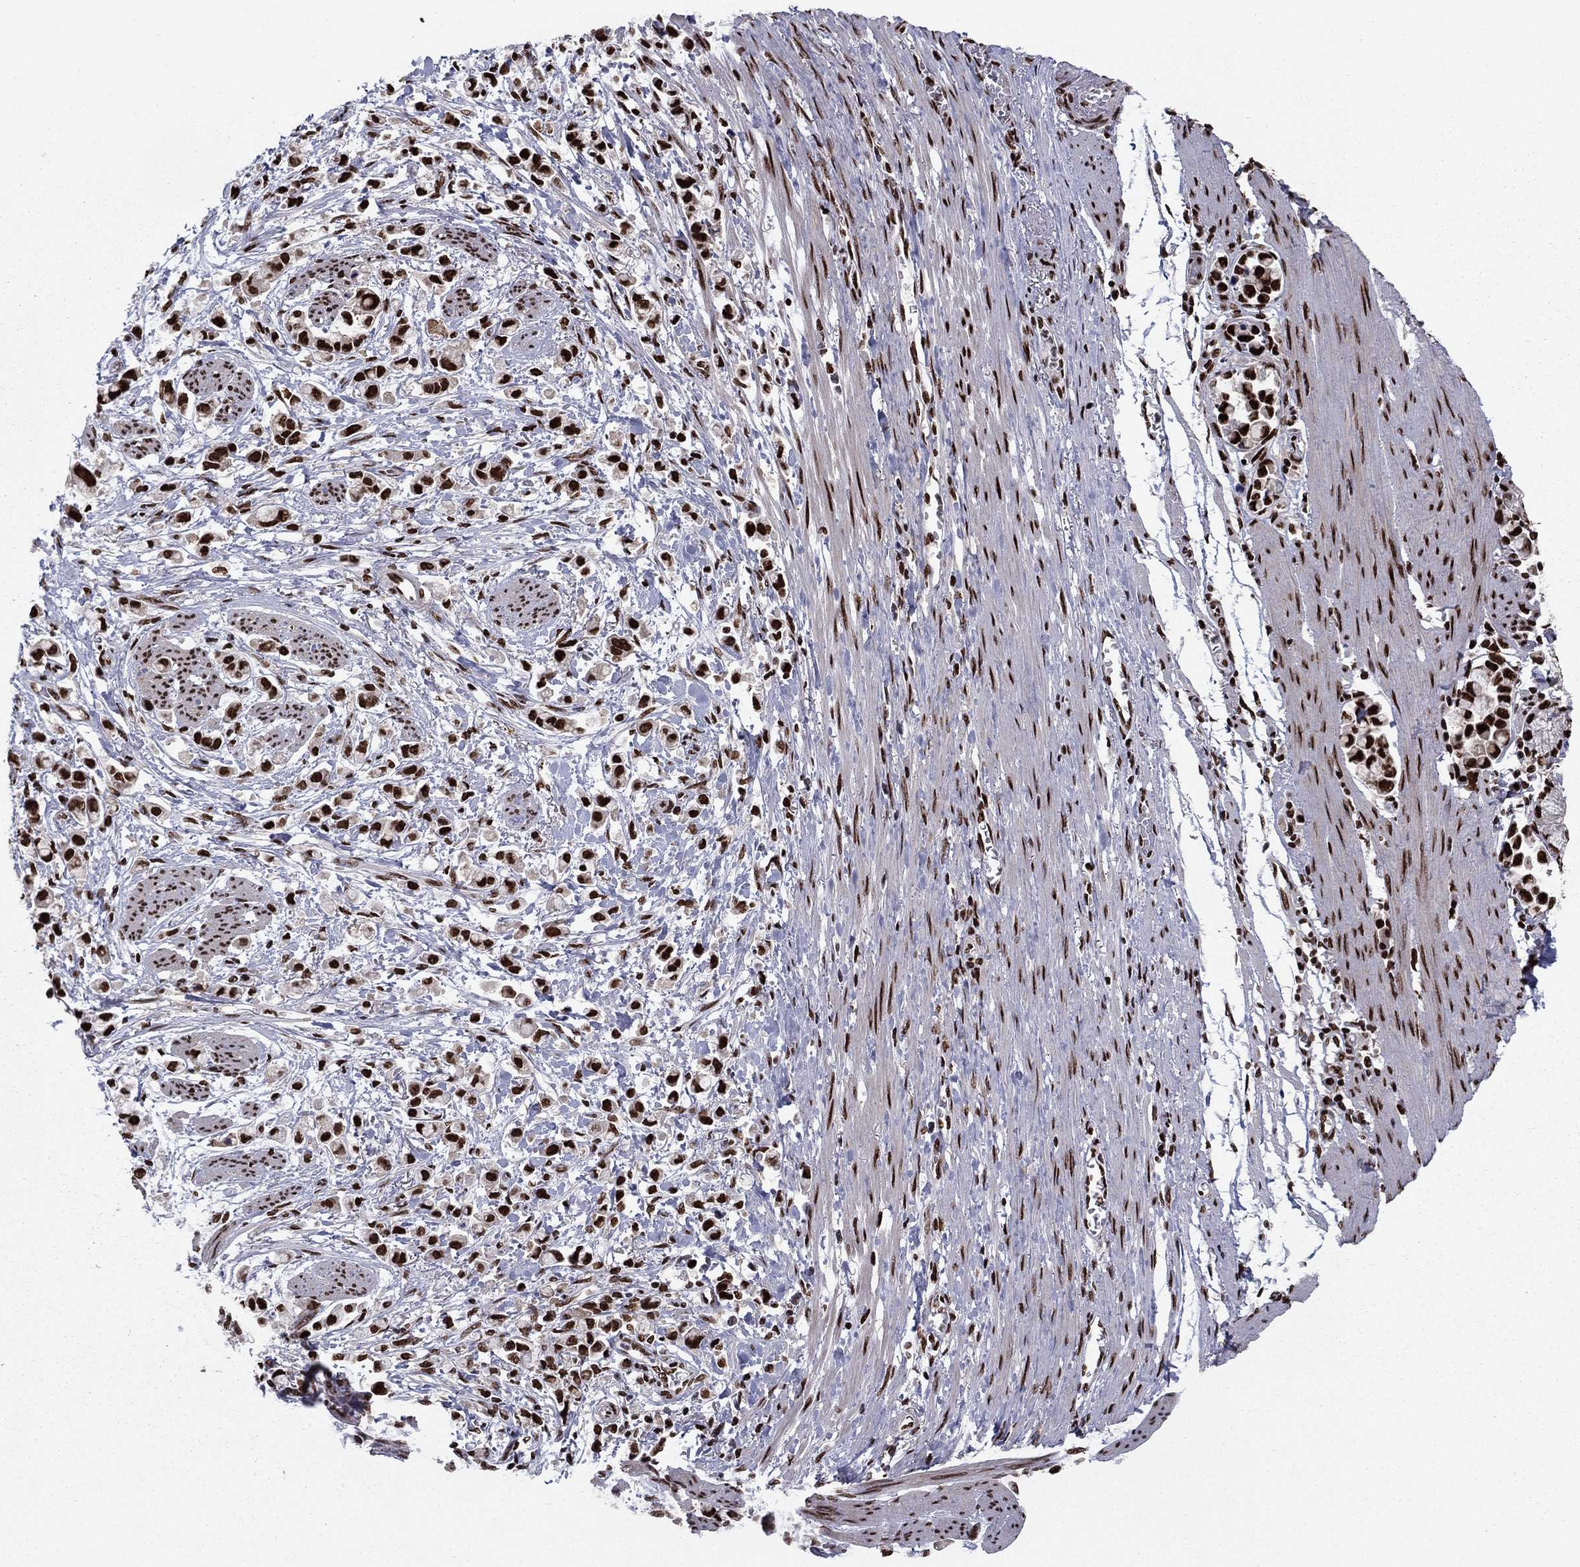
{"staining": {"intensity": "strong", "quantity": ">75%", "location": "nuclear"}, "tissue": "stomach cancer", "cell_type": "Tumor cells", "image_type": "cancer", "snomed": [{"axis": "morphology", "description": "Adenocarcinoma, NOS"}, {"axis": "topography", "description": "Stomach"}], "caption": "This photomicrograph reveals IHC staining of adenocarcinoma (stomach), with high strong nuclear positivity in about >75% of tumor cells.", "gene": "USP54", "patient": {"sex": "female", "age": 81}}